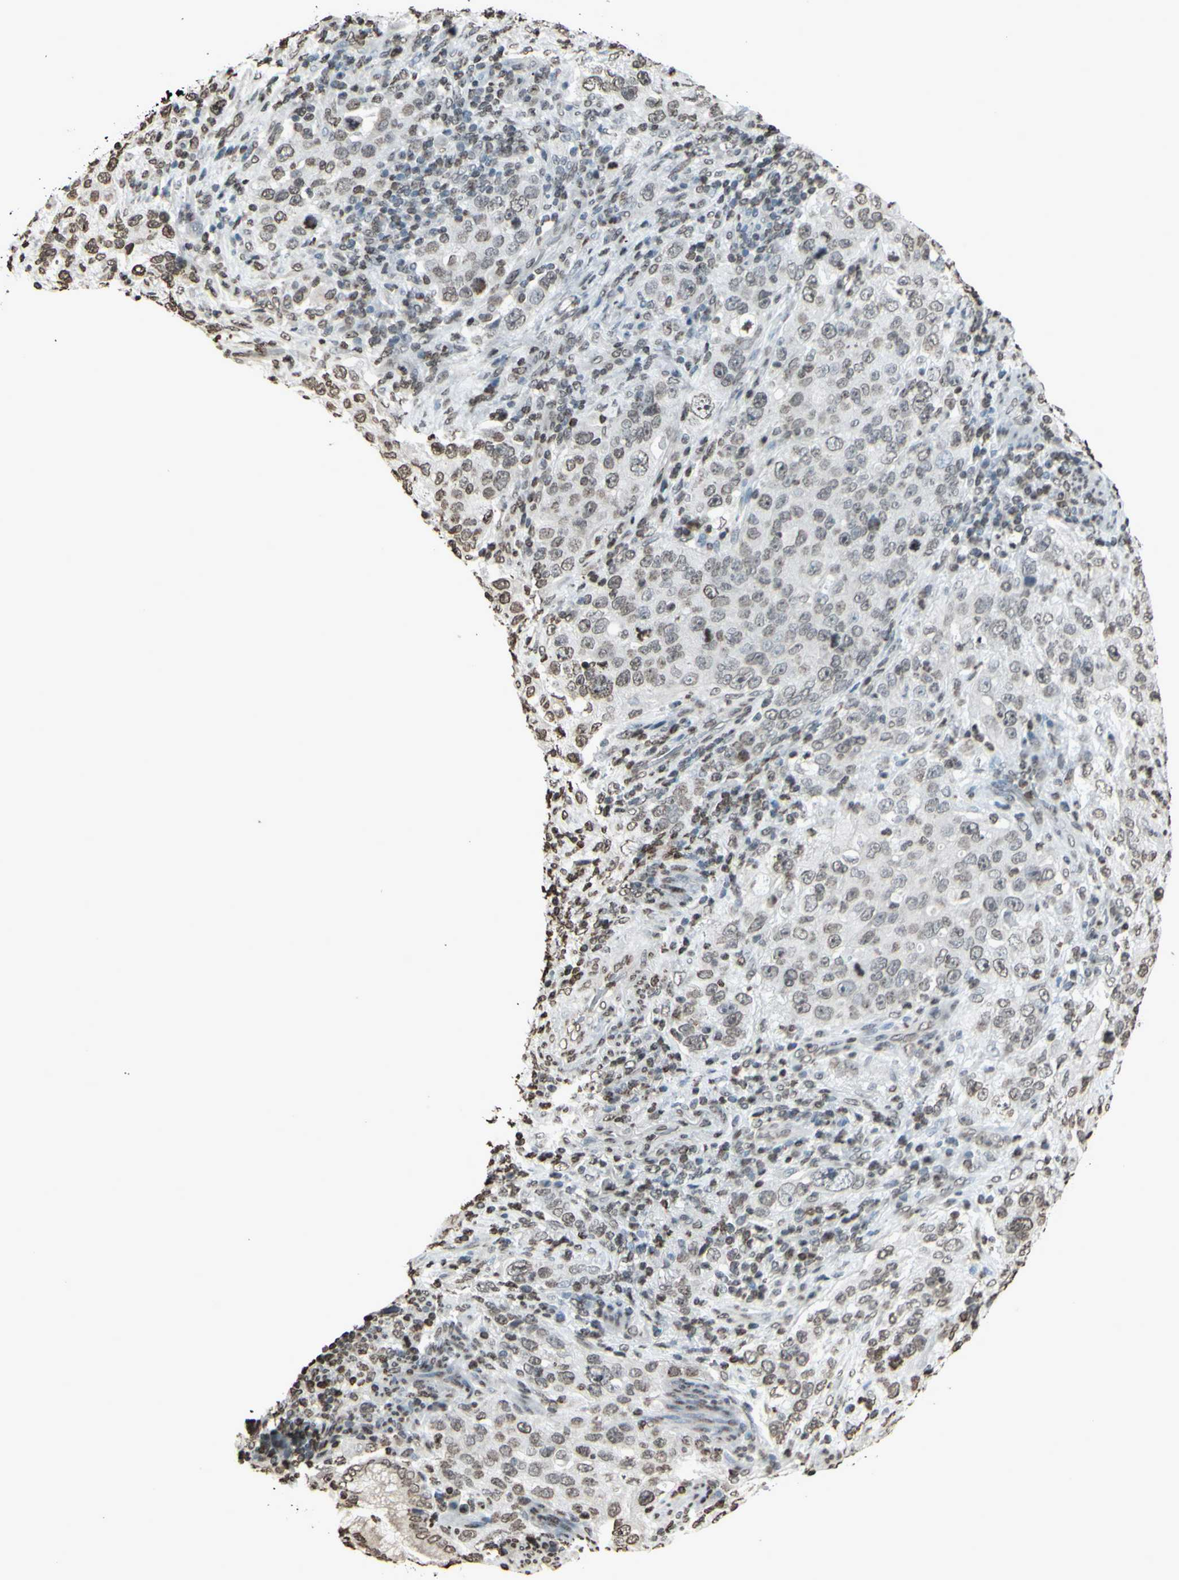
{"staining": {"intensity": "weak", "quantity": "25%-75%", "location": "cytoplasmic/membranous"}, "tissue": "stomach cancer", "cell_type": "Tumor cells", "image_type": "cancer", "snomed": [{"axis": "morphology", "description": "Normal tissue, NOS"}, {"axis": "morphology", "description": "Adenocarcinoma, NOS"}, {"axis": "topography", "description": "Stomach"}], "caption": "A brown stain shows weak cytoplasmic/membranous expression of a protein in human stomach adenocarcinoma tumor cells. The staining was performed using DAB, with brown indicating positive protein expression. Nuclei are stained blue with hematoxylin.", "gene": "CD79B", "patient": {"sex": "male", "age": 48}}